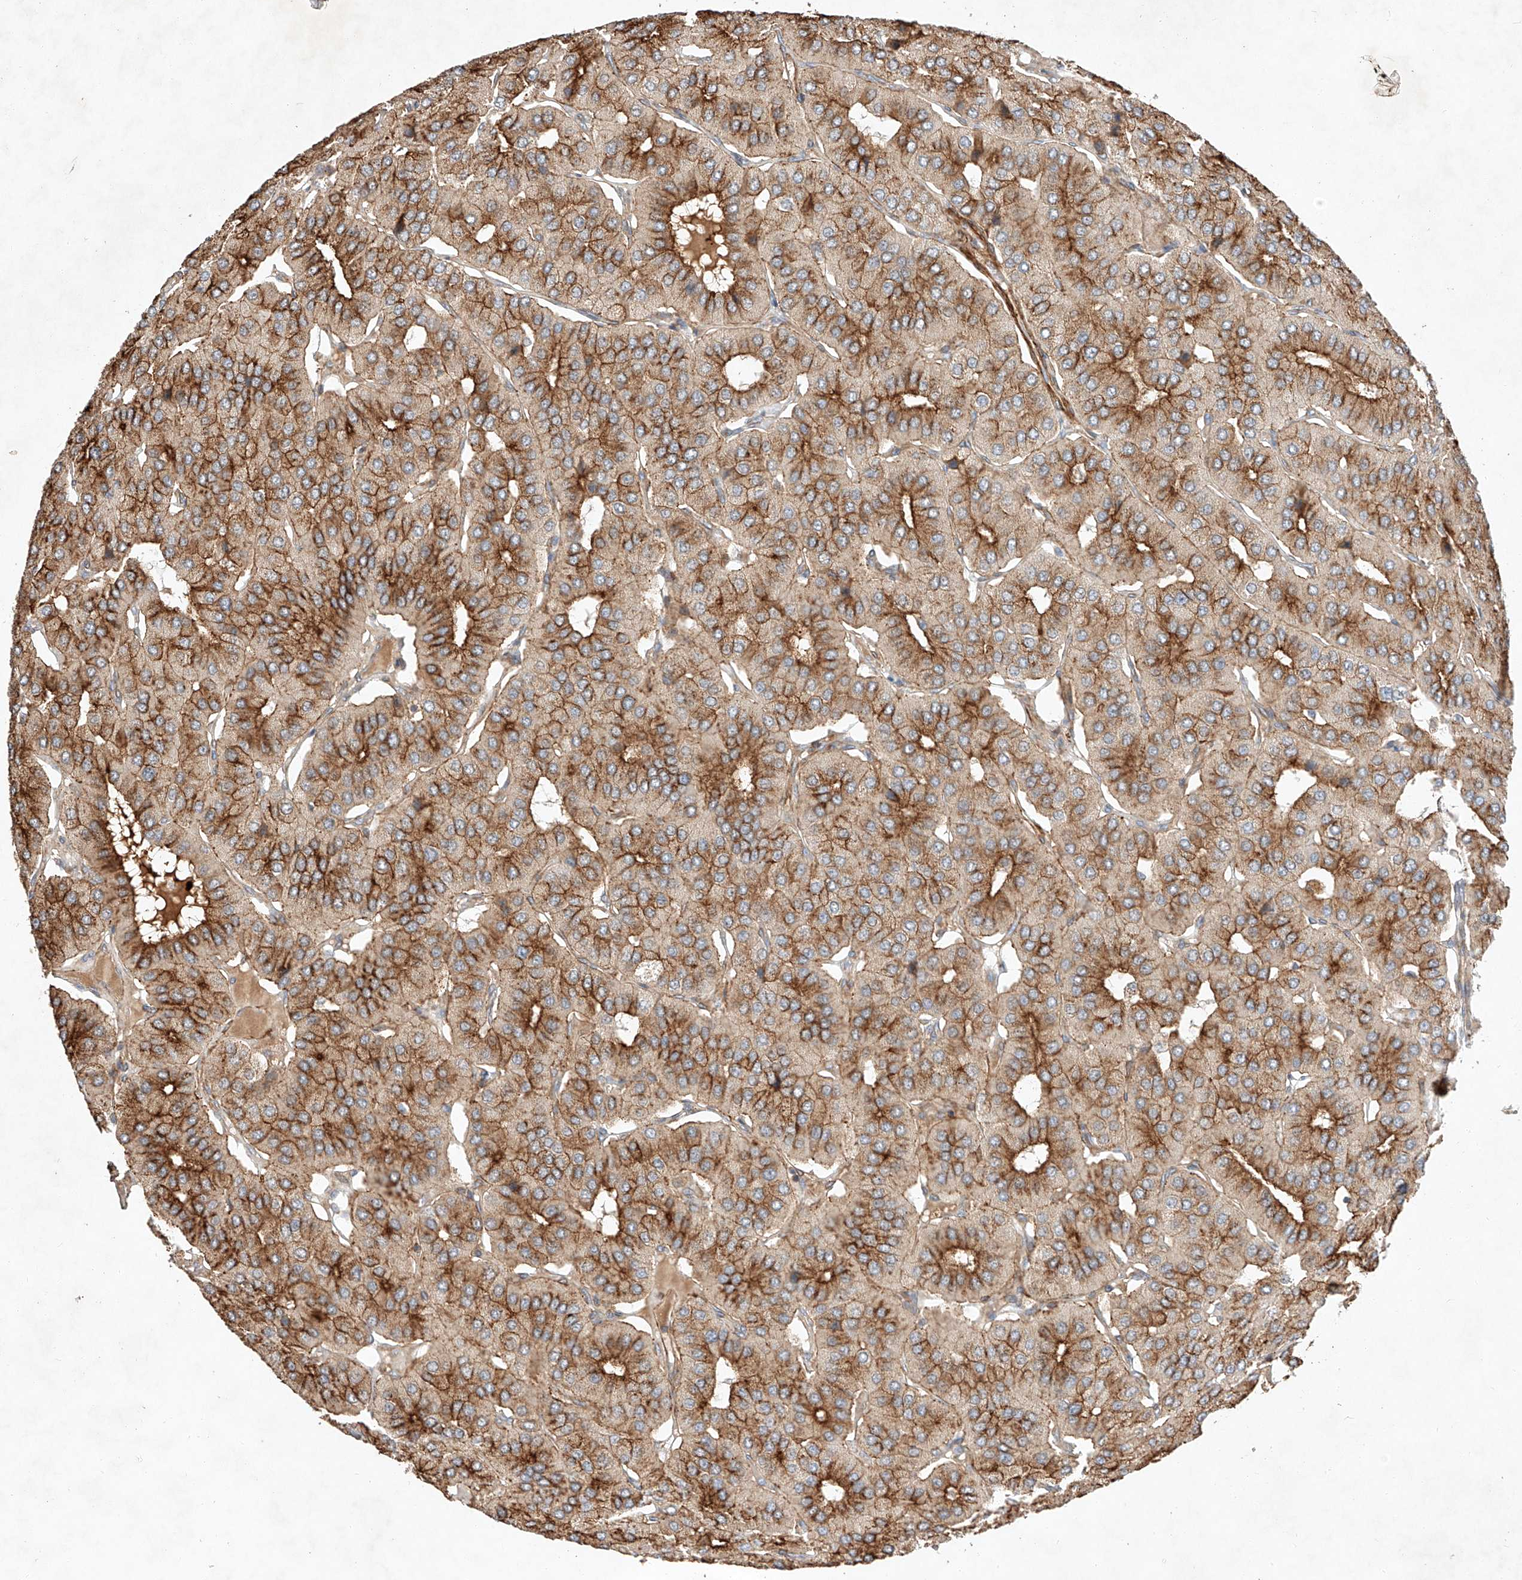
{"staining": {"intensity": "moderate", "quantity": ">75%", "location": "cytoplasmic/membranous"}, "tissue": "parathyroid gland", "cell_type": "Glandular cells", "image_type": "normal", "snomed": [{"axis": "morphology", "description": "Normal tissue, NOS"}, {"axis": "morphology", "description": "Adenoma, NOS"}, {"axis": "topography", "description": "Parathyroid gland"}], "caption": "Immunohistochemistry (IHC) of normal human parathyroid gland displays medium levels of moderate cytoplasmic/membranous expression in about >75% of glandular cells. (Brightfield microscopy of DAB IHC at high magnification).", "gene": "ARHGAP33", "patient": {"sex": "female", "age": 86}}